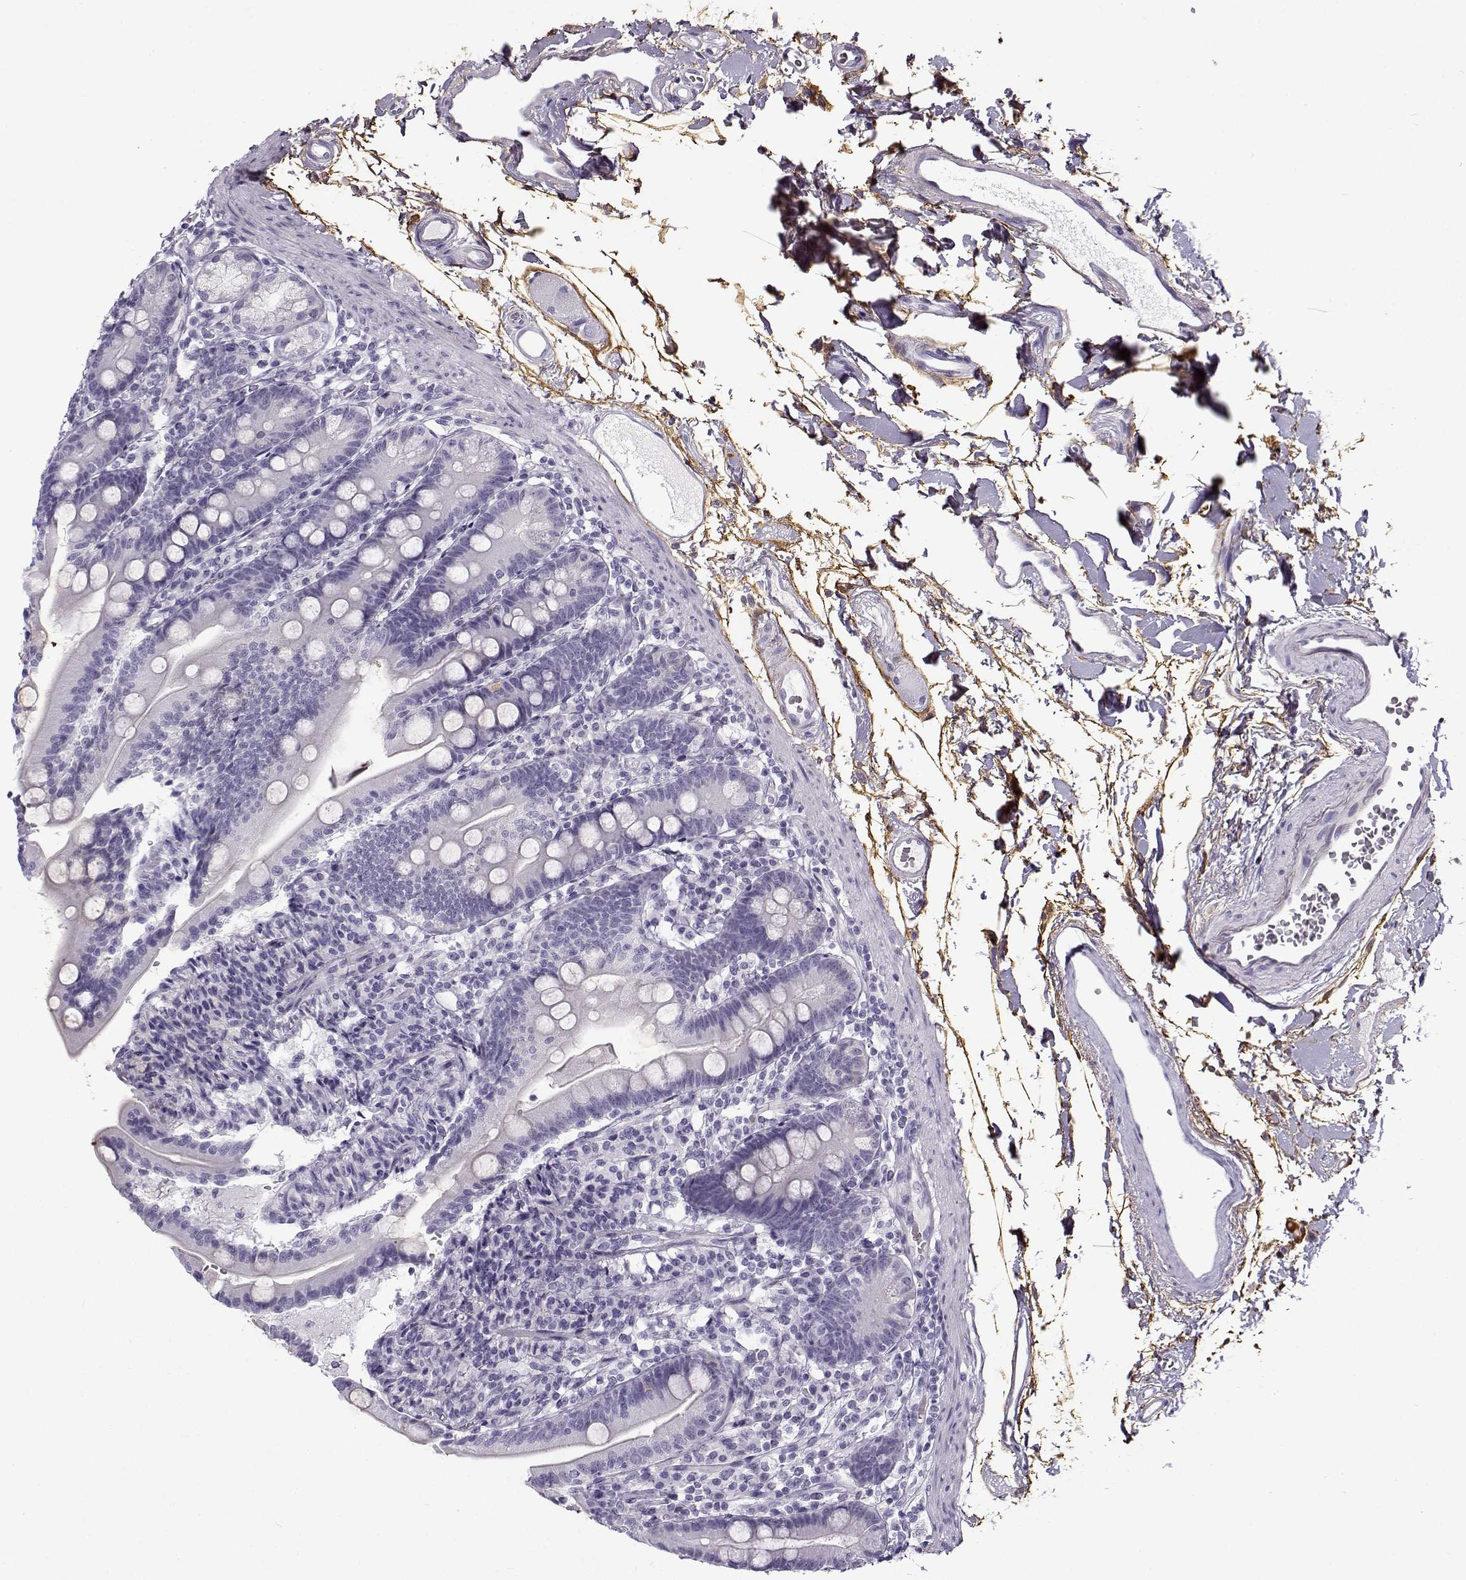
{"staining": {"intensity": "negative", "quantity": "none", "location": "none"}, "tissue": "duodenum", "cell_type": "Glandular cells", "image_type": "normal", "snomed": [{"axis": "morphology", "description": "Normal tissue, NOS"}, {"axis": "topography", "description": "Duodenum"}], "caption": "This is an immunohistochemistry (IHC) image of normal human duodenum. There is no expression in glandular cells.", "gene": "GTSF1L", "patient": {"sex": "female", "age": 67}}